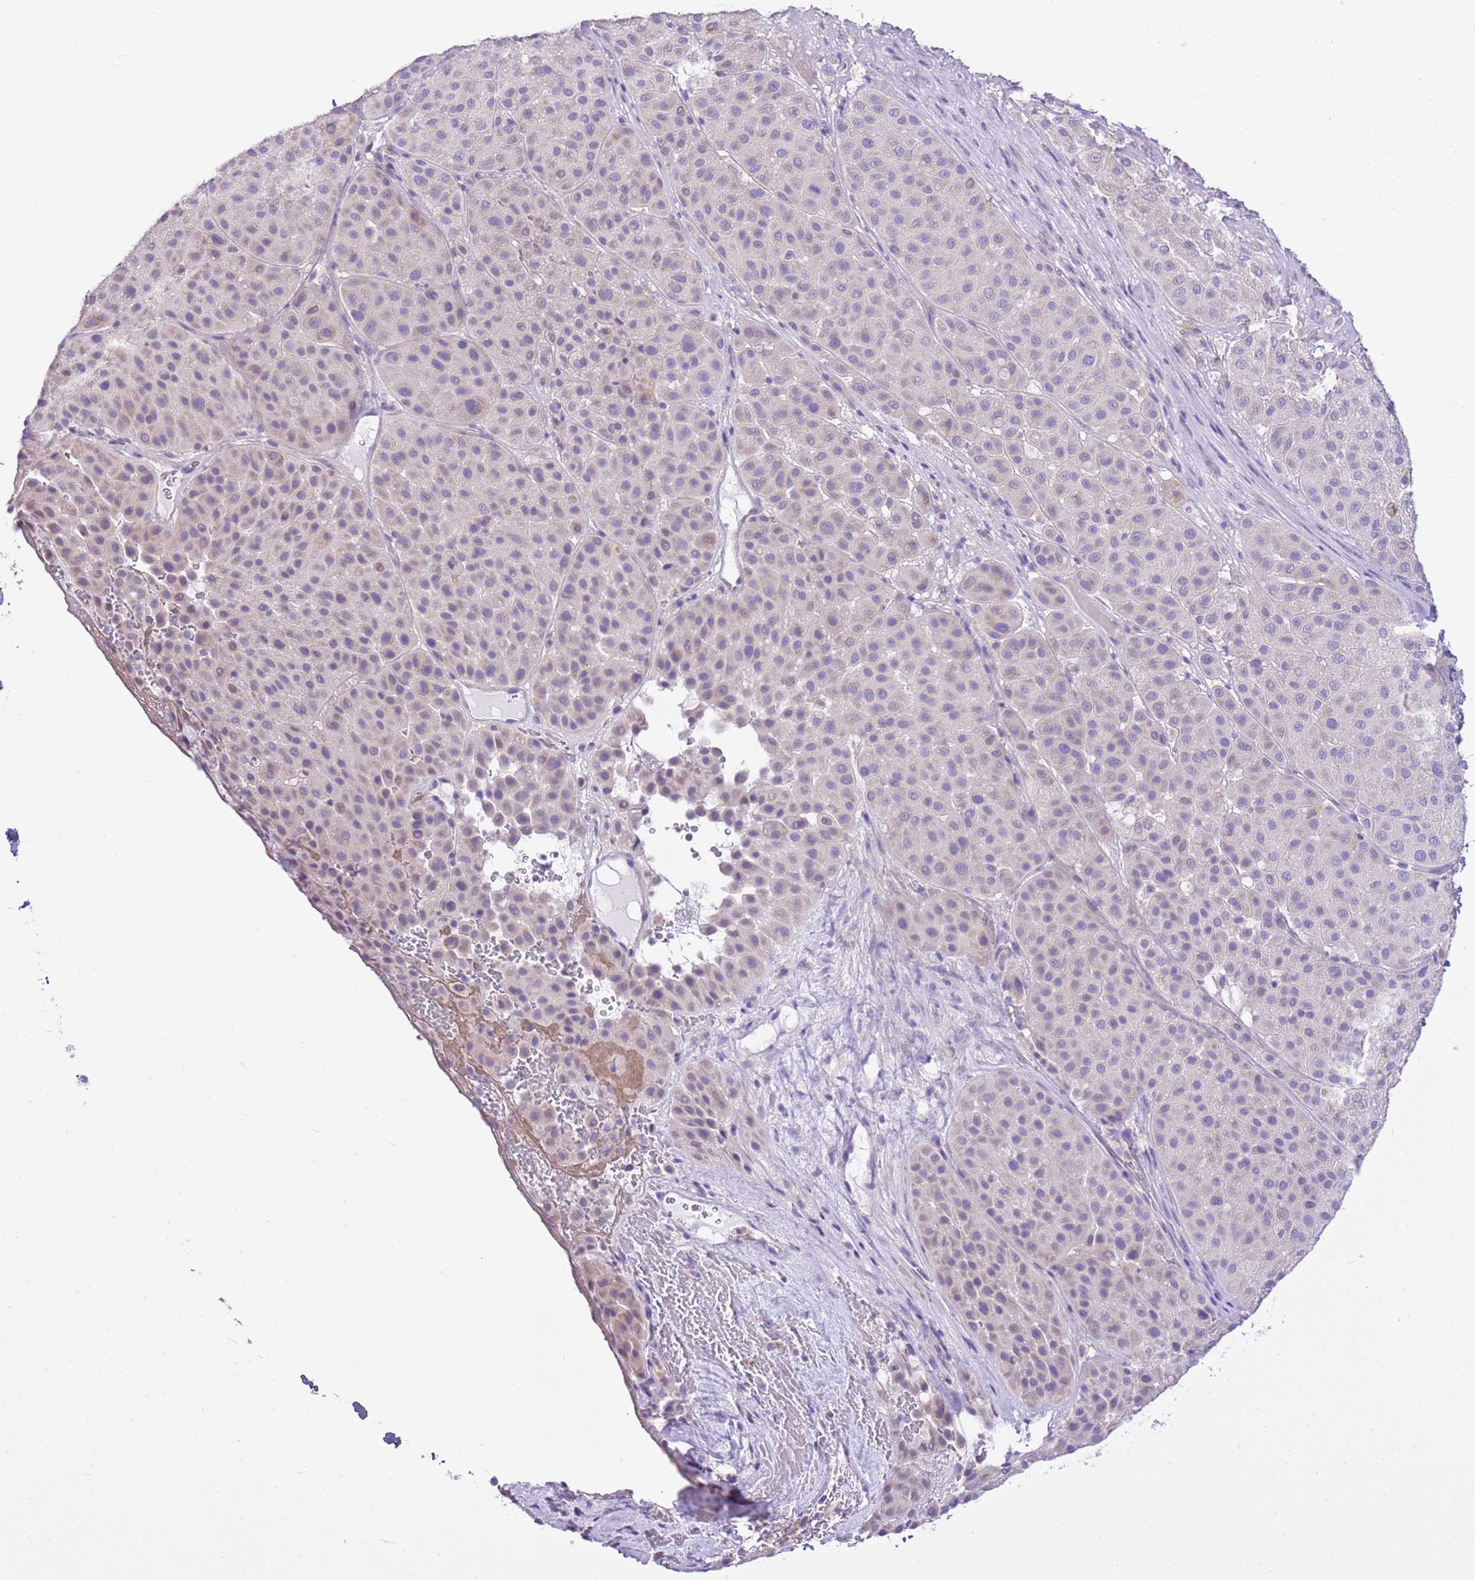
{"staining": {"intensity": "weak", "quantity": "<25%", "location": "cytoplasmic/membranous"}, "tissue": "melanoma", "cell_type": "Tumor cells", "image_type": "cancer", "snomed": [{"axis": "morphology", "description": "Malignant melanoma, Metastatic site"}, {"axis": "topography", "description": "Smooth muscle"}], "caption": "Immunohistochemical staining of malignant melanoma (metastatic site) displays no significant positivity in tumor cells. (Brightfield microscopy of DAB (3,3'-diaminobenzidine) IHC at high magnification).", "gene": "AAR2", "patient": {"sex": "male", "age": 41}}